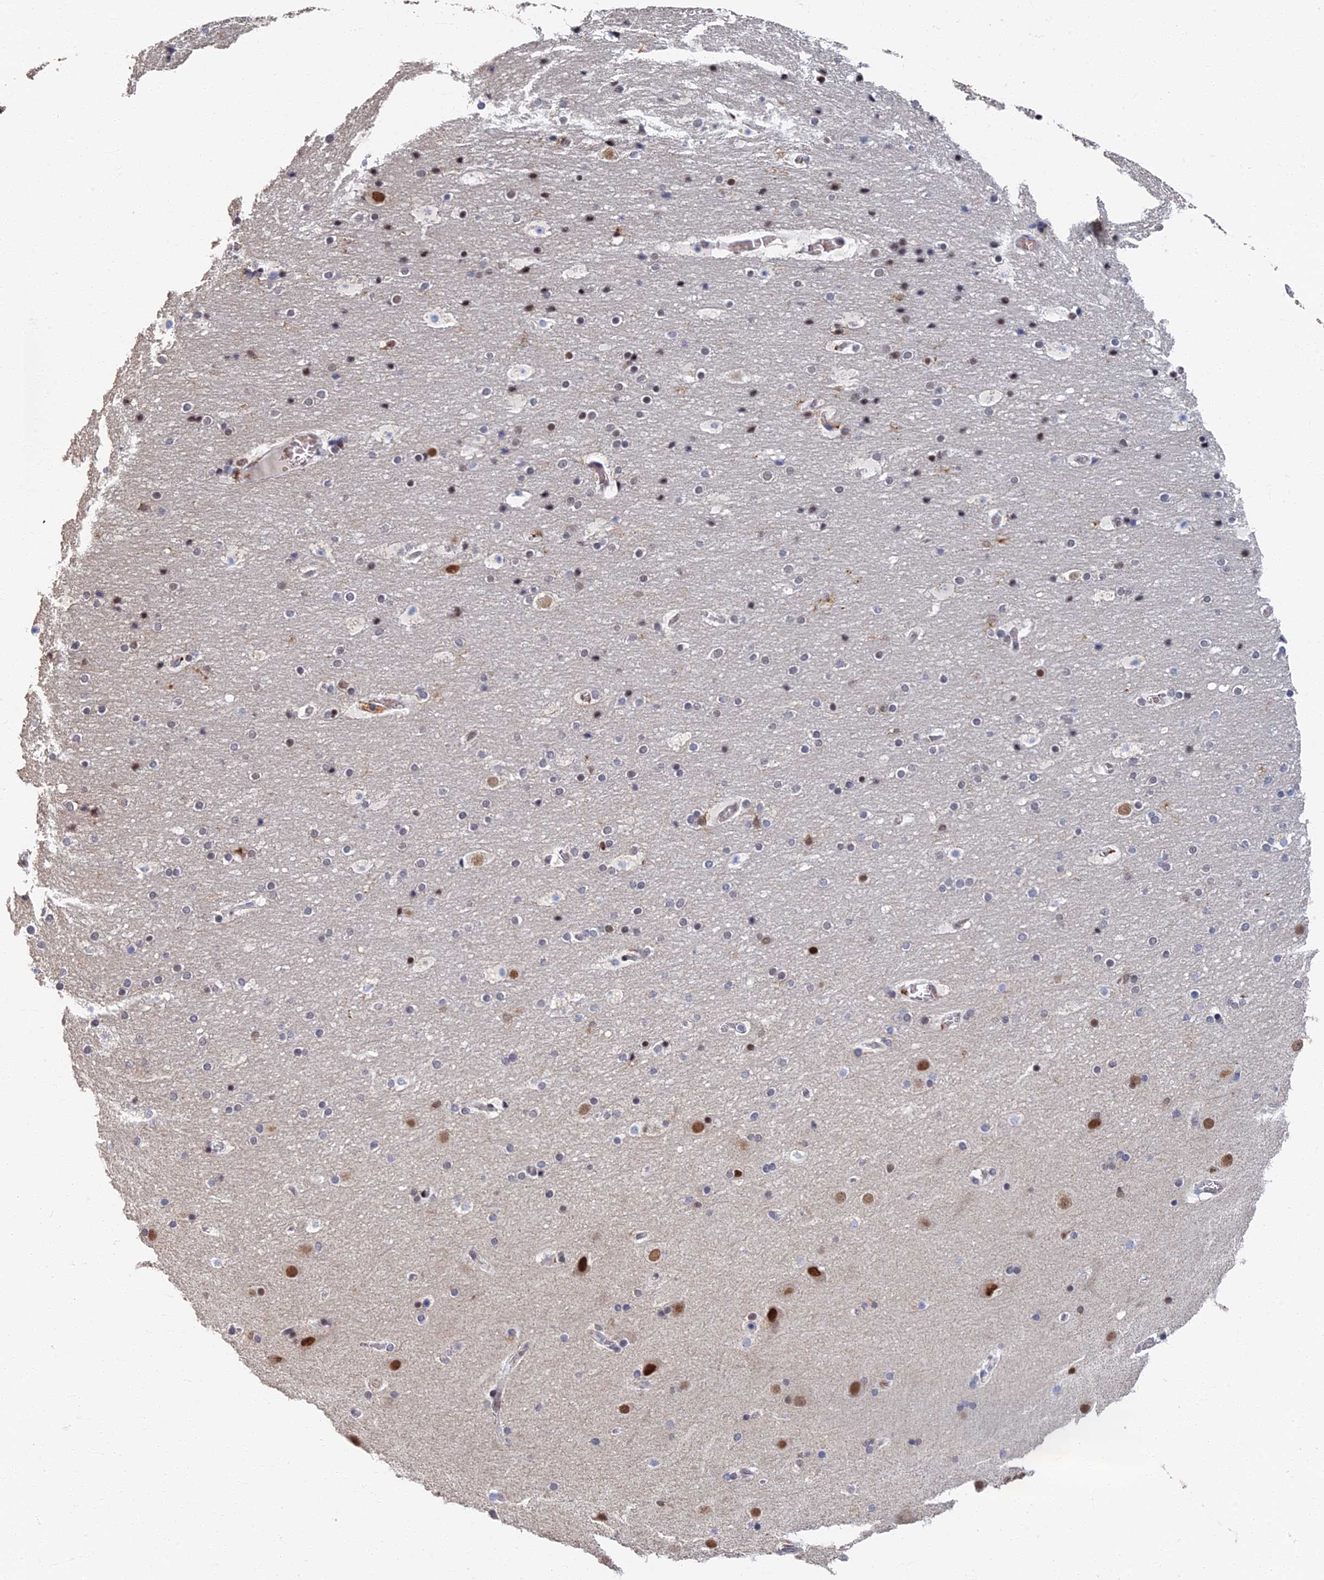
{"staining": {"intensity": "negative", "quantity": "none", "location": "none"}, "tissue": "cerebral cortex", "cell_type": "Endothelial cells", "image_type": "normal", "snomed": [{"axis": "morphology", "description": "Normal tissue, NOS"}, {"axis": "topography", "description": "Cerebral cortex"}], "caption": "Immunohistochemical staining of unremarkable human cerebral cortex displays no significant expression in endothelial cells.", "gene": "GPATCH1", "patient": {"sex": "male", "age": 57}}